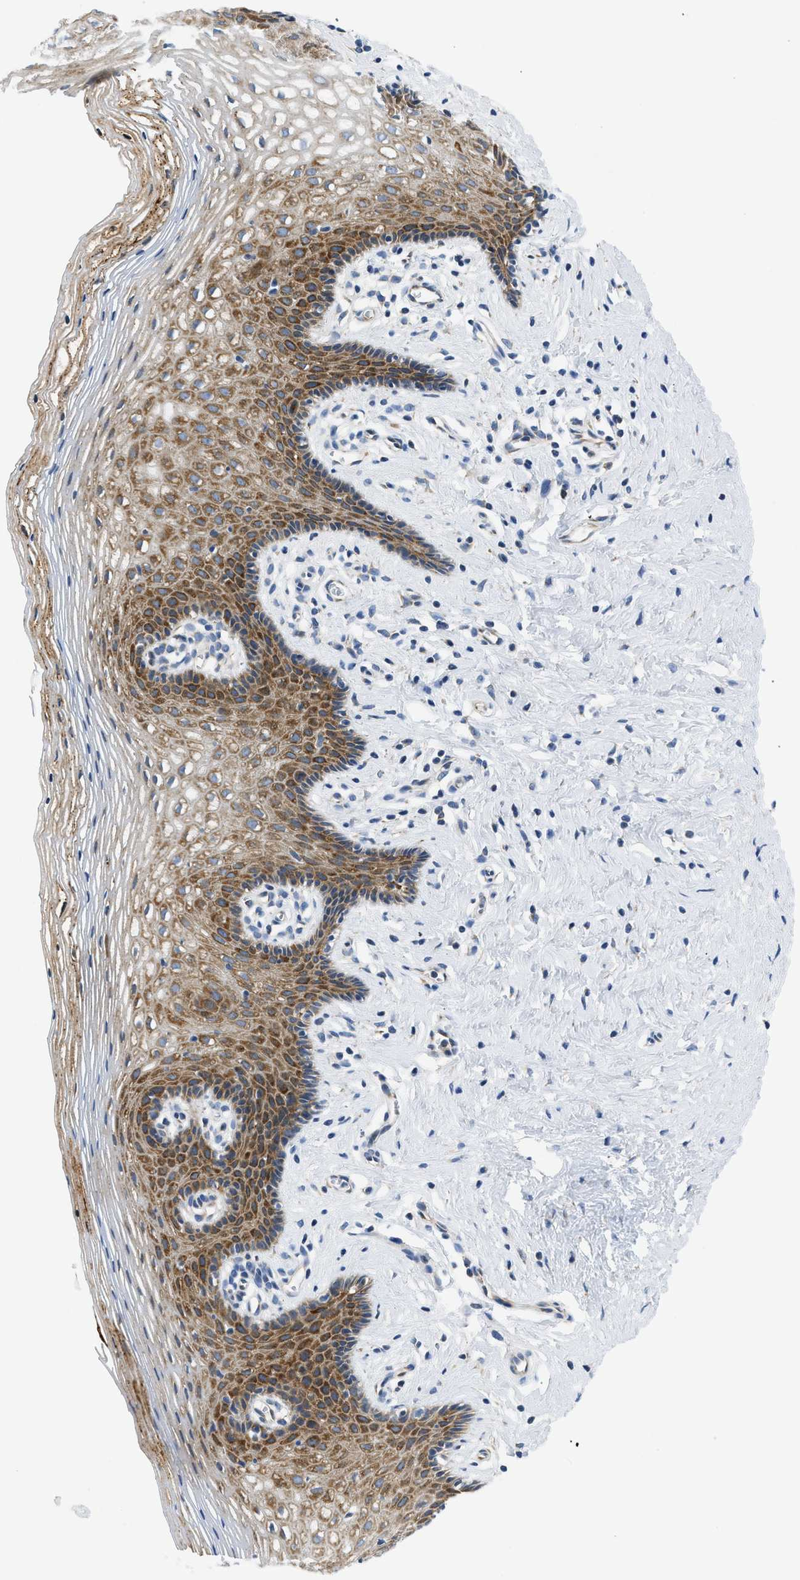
{"staining": {"intensity": "moderate", "quantity": "25%-75%", "location": "cytoplasmic/membranous"}, "tissue": "vagina", "cell_type": "Squamous epithelial cells", "image_type": "normal", "snomed": [{"axis": "morphology", "description": "Normal tissue, NOS"}, {"axis": "topography", "description": "Vagina"}], "caption": "Immunohistochemical staining of normal vagina demonstrates 25%-75% levels of moderate cytoplasmic/membranous protein staining in about 25%-75% of squamous epithelial cells.", "gene": "CAMKK2", "patient": {"sex": "female", "age": 32}}